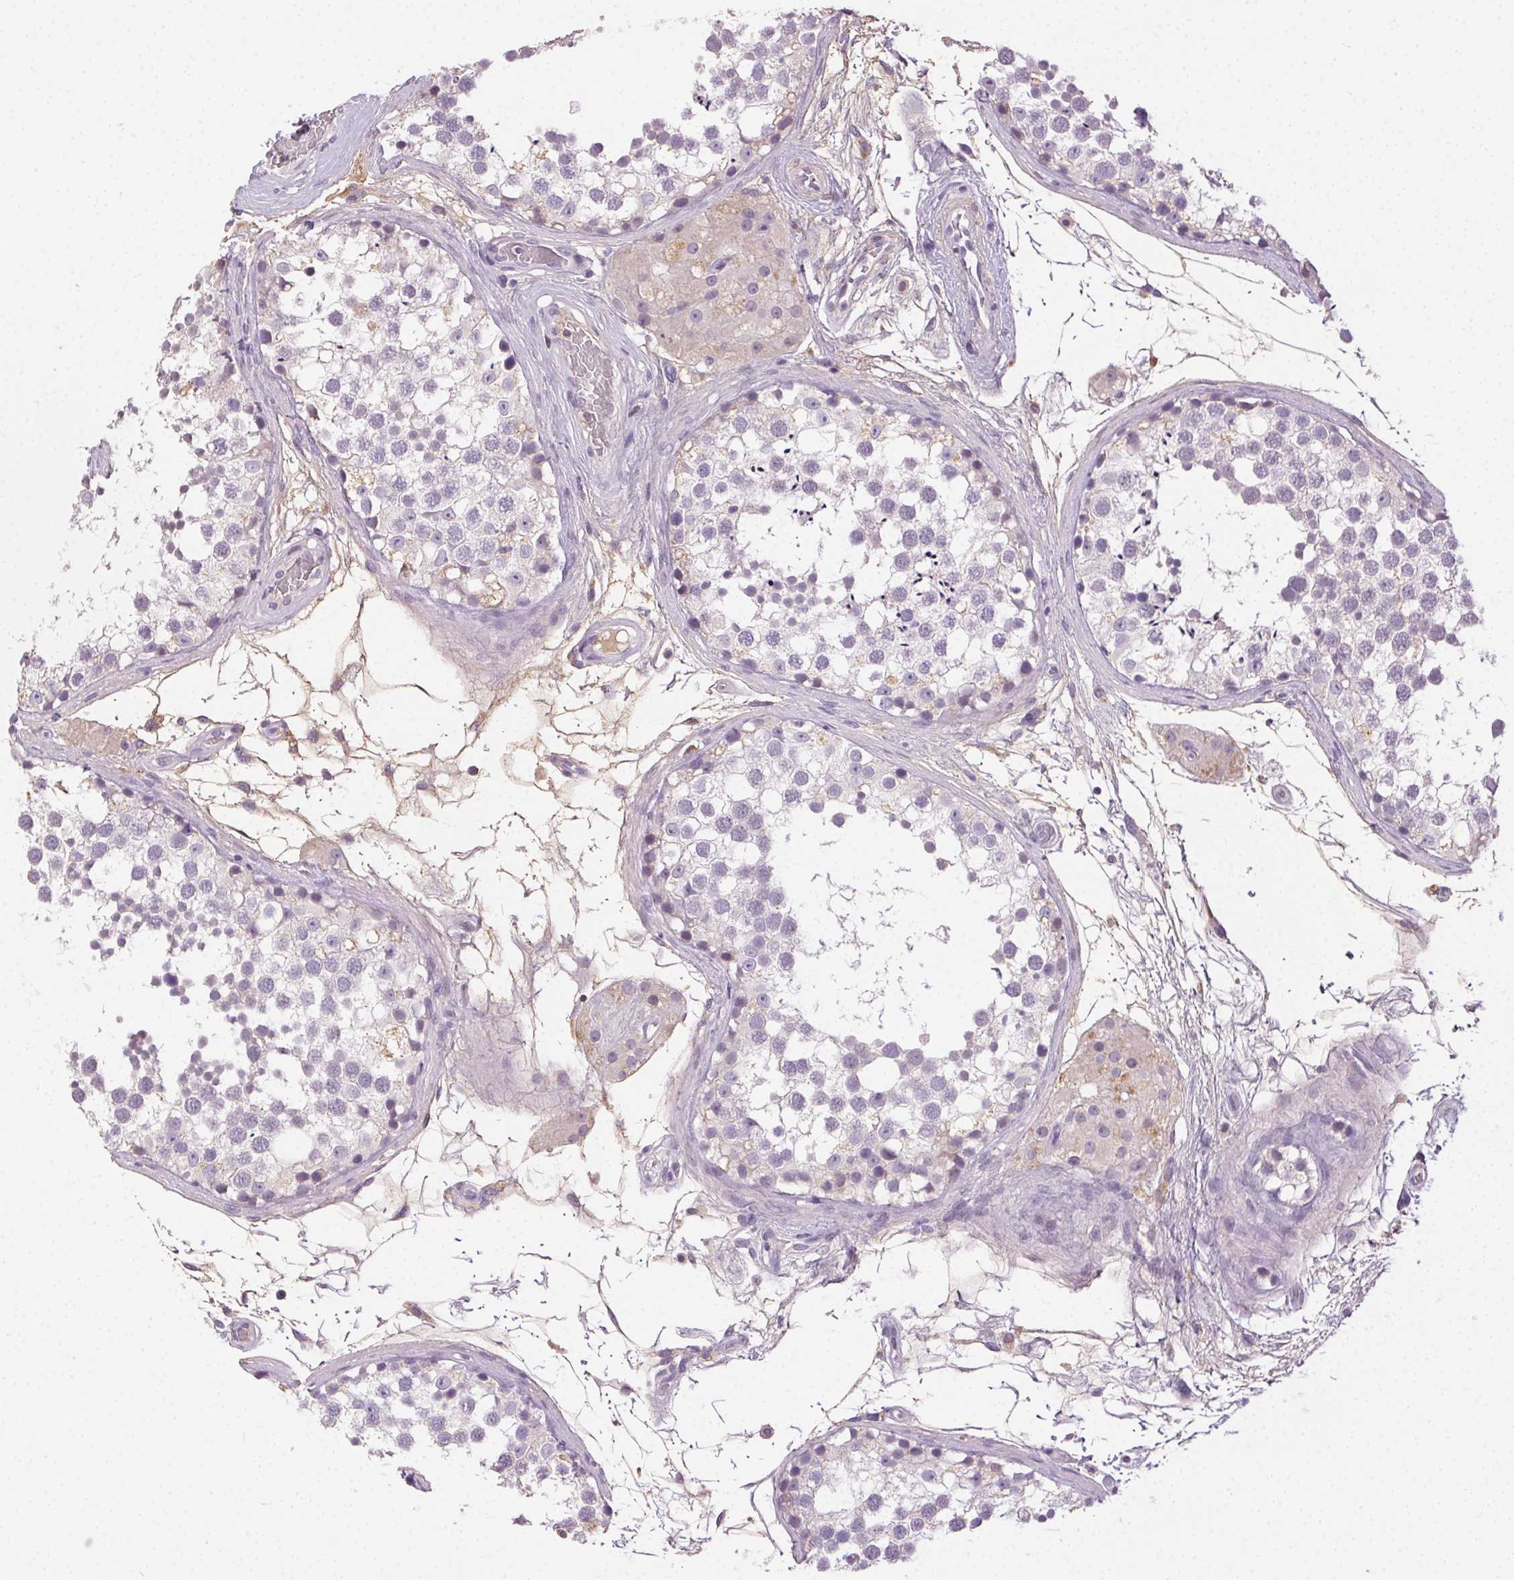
{"staining": {"intensity": "negative", "quantity": "none", "location": "none"}, "tissue": "testis", "cell_type": "Cells in seminiferous ducts", "image_type": "normal", "snomed": [{"axis": "morphology", "description": "Normal tissue, NOS"}, {"axis": "morphology", "description": "Seminoma, NOS"}, {"axis": "topography", "description": "Testis"}], "caption": "An image of human testis is negative for staining in cells in seminiferous ducts. (DAB IHC visualized using brightfield microscopy, high magnification).", "gene": "BPIFB2", "patient": {"sex": "male", "age": 65}}